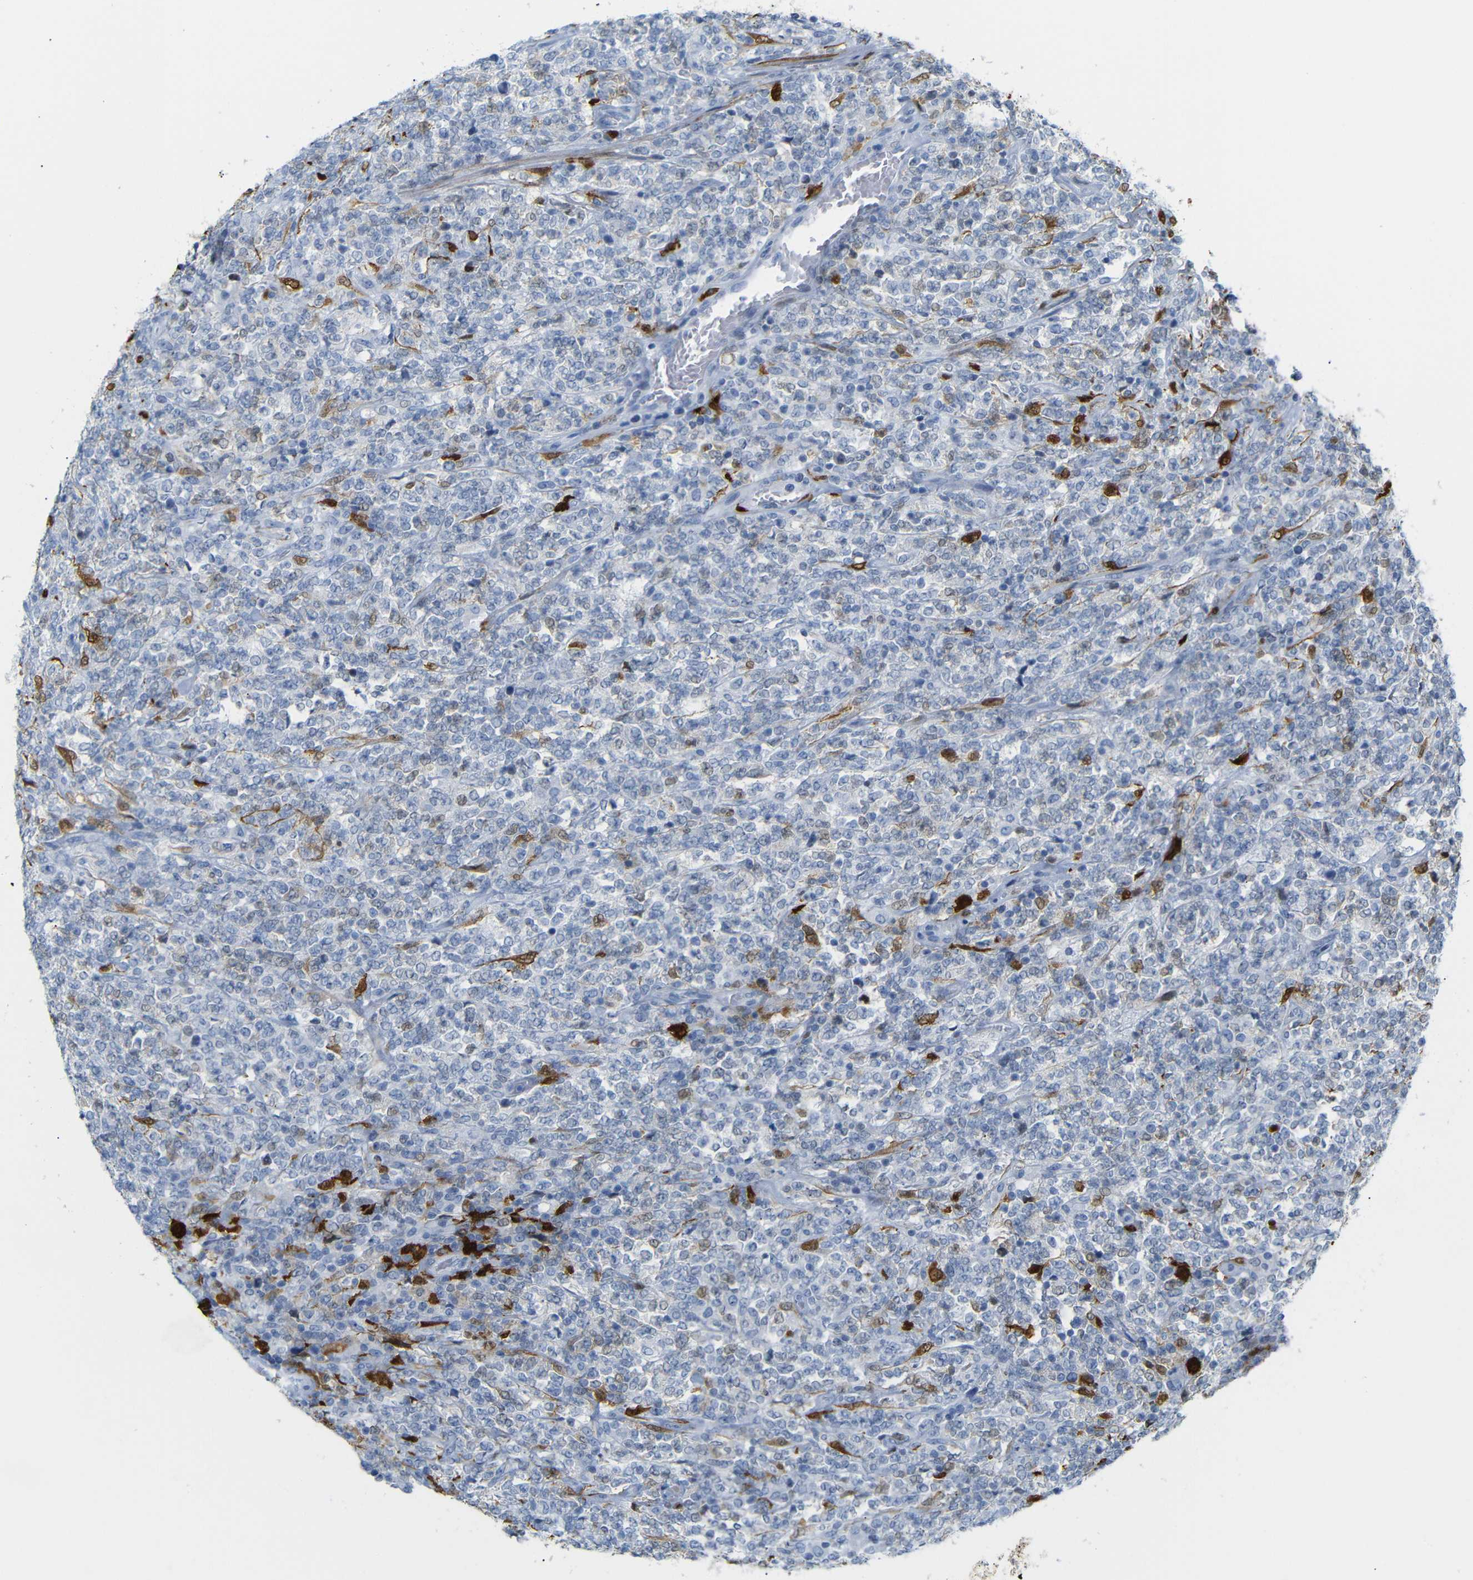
{"staining": {"intensity": "strong", "quantity": "<25%", "location": "cytoplasmic/membranous,nuclear"}, "tissue": "lymphoma", "cell_type": "Tumor cells", "image_type": "cancer", "snomed": [{"axis": "morphology", "description": "Malignant lymphoma, non-Hodgkin's type, High grade"}, {"axis": "topography", "description": "Soft tissue"}], "caption": "Immunohistochemistry (IHC) micrograph of neoplastic tissue: lymphoma stained using immunohistochemistry shows medium levels of strong protein expression localized specifically in the cytoplasmic/membranous and nuclear of tumor cells, appearing as a cytoplasmic/membranous and nuclear brown color.", "gene": "MT1A", "patient": {"sex": "male", "age": 18}}